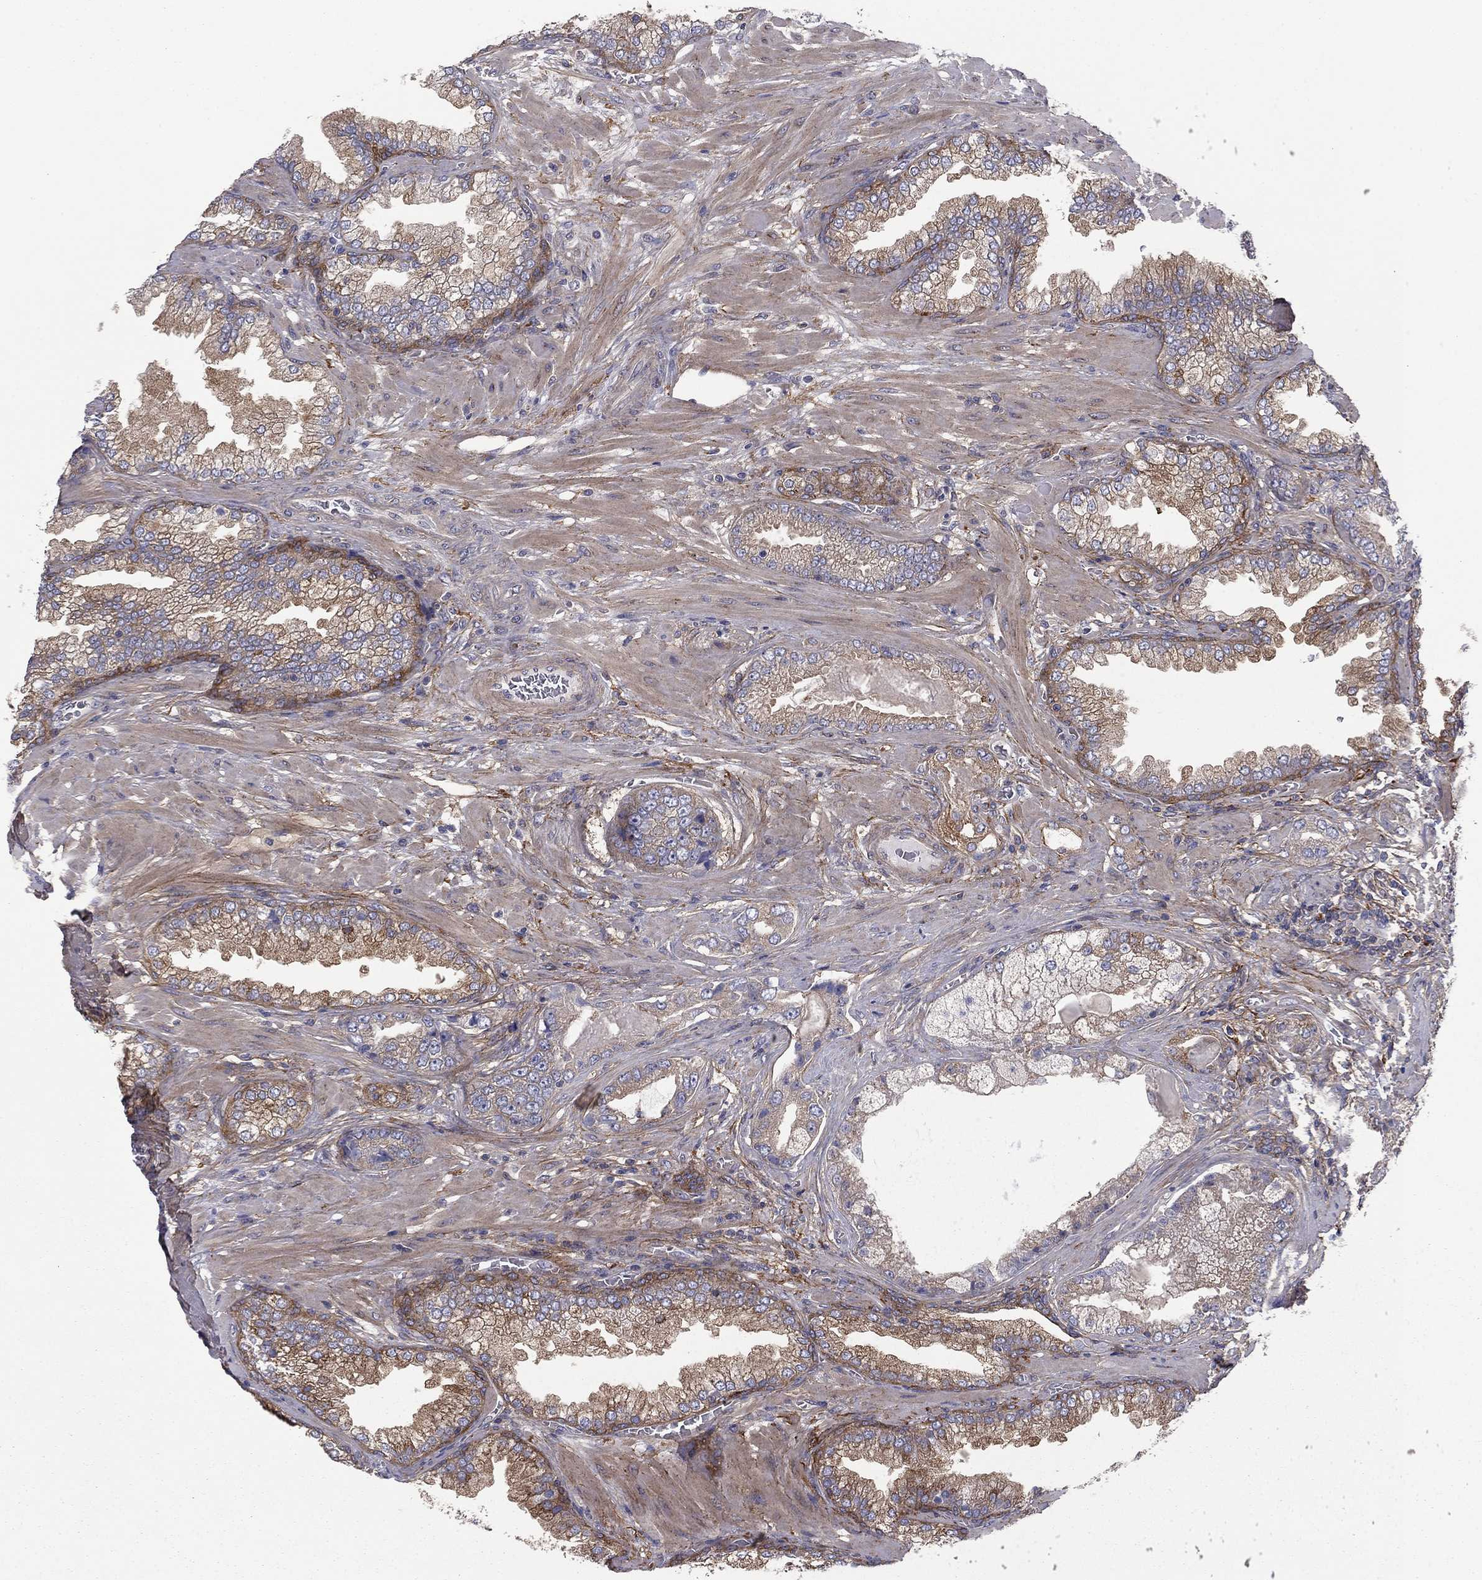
{"staining": {"intensity": "moderate", "quantity": "<25%", "location": "cytoplasmic/membranous"}, "tissue": "prostate cancer", "cell_type": "Tumor cells", "image_type": "cancer", "snomed": [{"axis": "morphology", "description": "Adenocarcinoma, Low grade"}, {"axis": "topography", "description": "Prostate"}], "caption": "High-power microscopy captured an immunohistochemistry (IHC) photomicrograph of adenocarcinoma (low-grade) (prostate), revealing moderate cytoplasmic/membranous expression in approximately <25% of tumor cells.", "gene": "RNF123", "patient": {"sex": "male", "age": 57}}